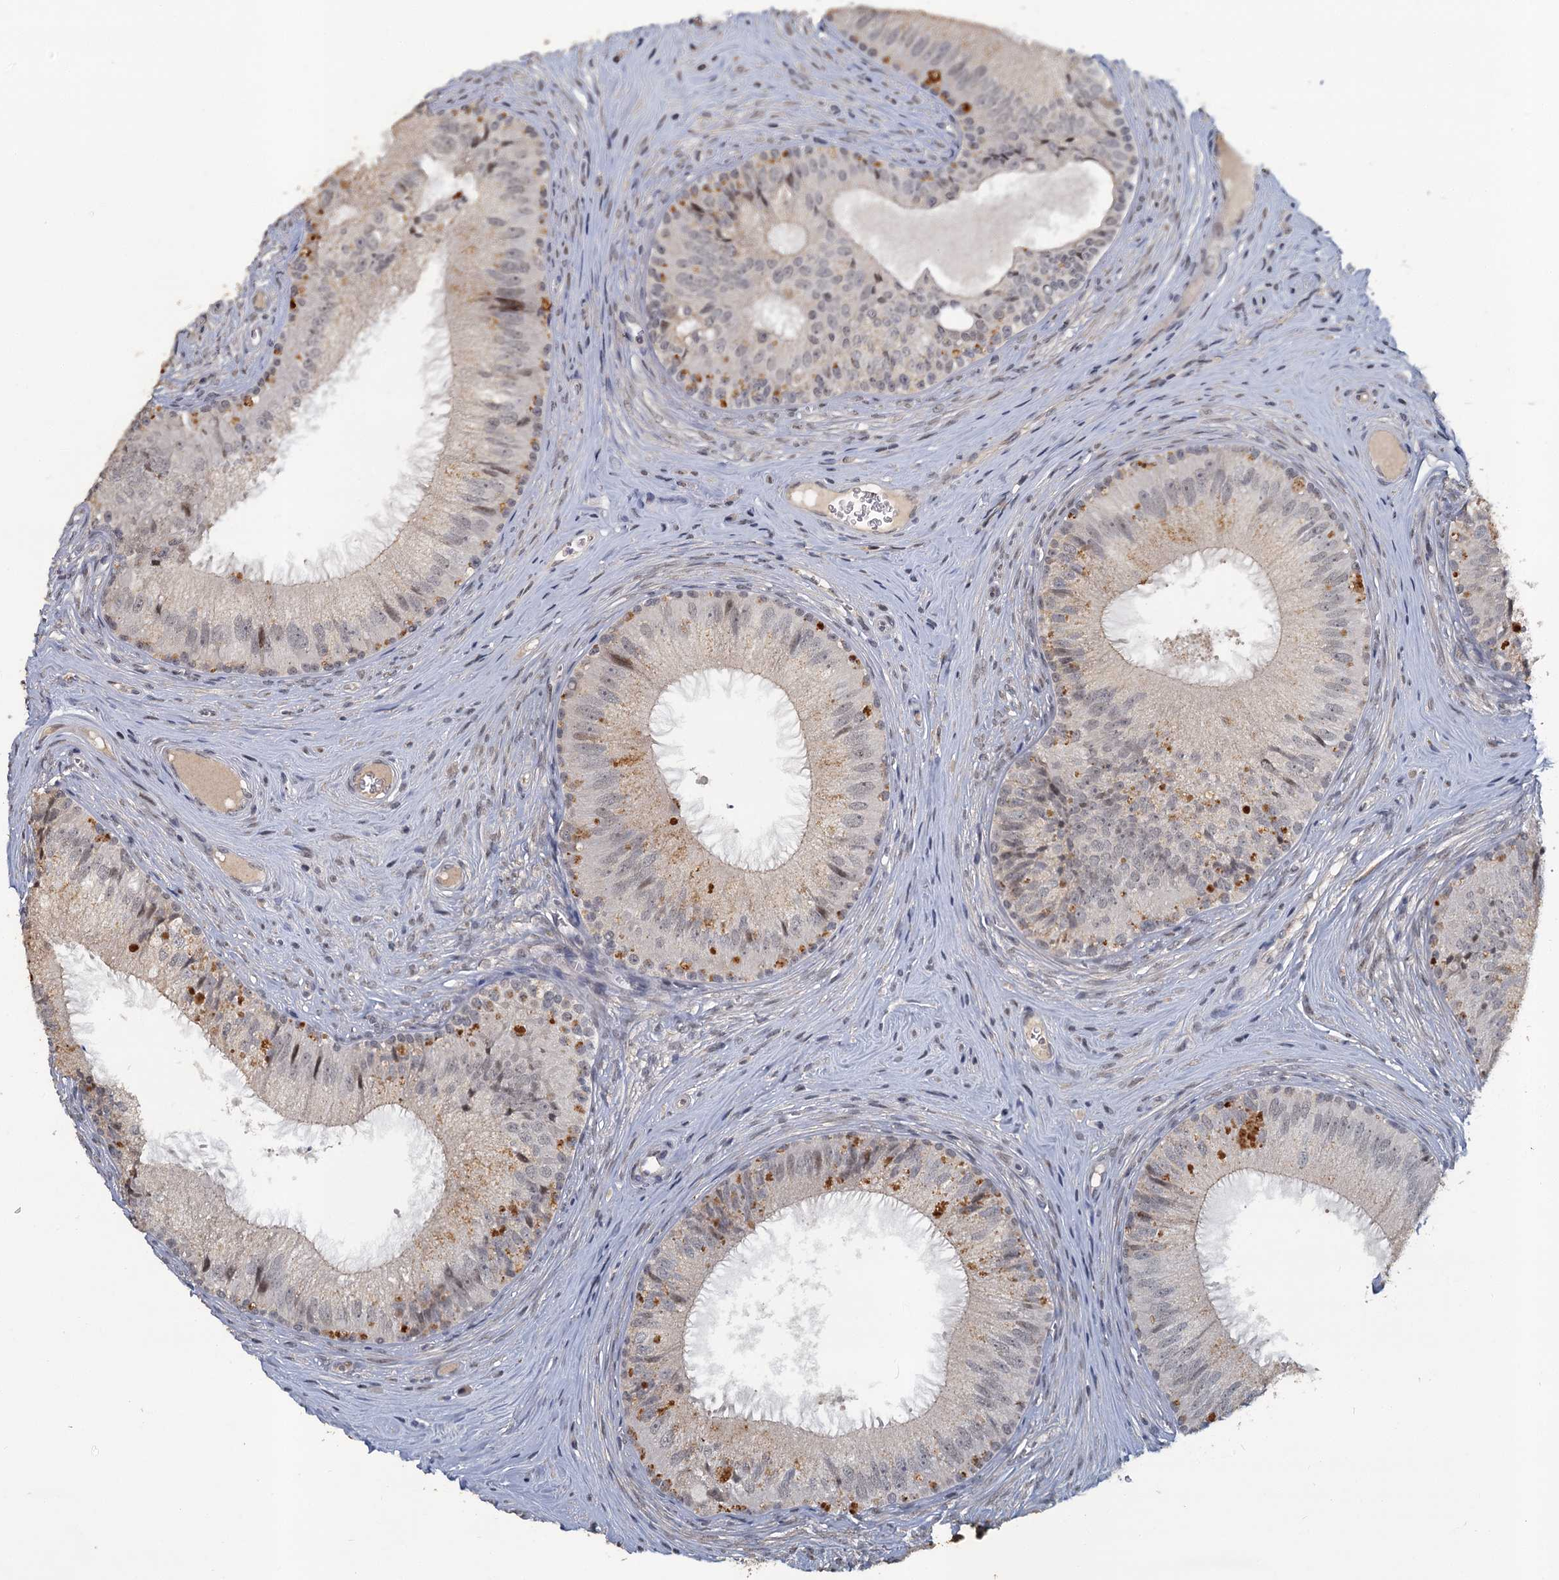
{"staining": {"intensity": "weak", "quantity": "<25%", "location": "cytoplasmic/membranous,nuclear"}, "tissue": "epididymis", "cell_type": "Glandular cells", "image_type": "normal", "snomed": [{"axis": "morphology", "description": "Normal tissue, NOS"}, {"axis": "topography", "description": "Epididymis"}], "caption": "High magnification brightfield microscopy of unremarkable epididymis stained with DAB (3,3'-diaminobenzidine) (brown) and counterstained with hematoxylin (blue): glandular cells show no significant expression.", "gene": "MUCL1", "patient": {"sex": "male", "age": 46}}